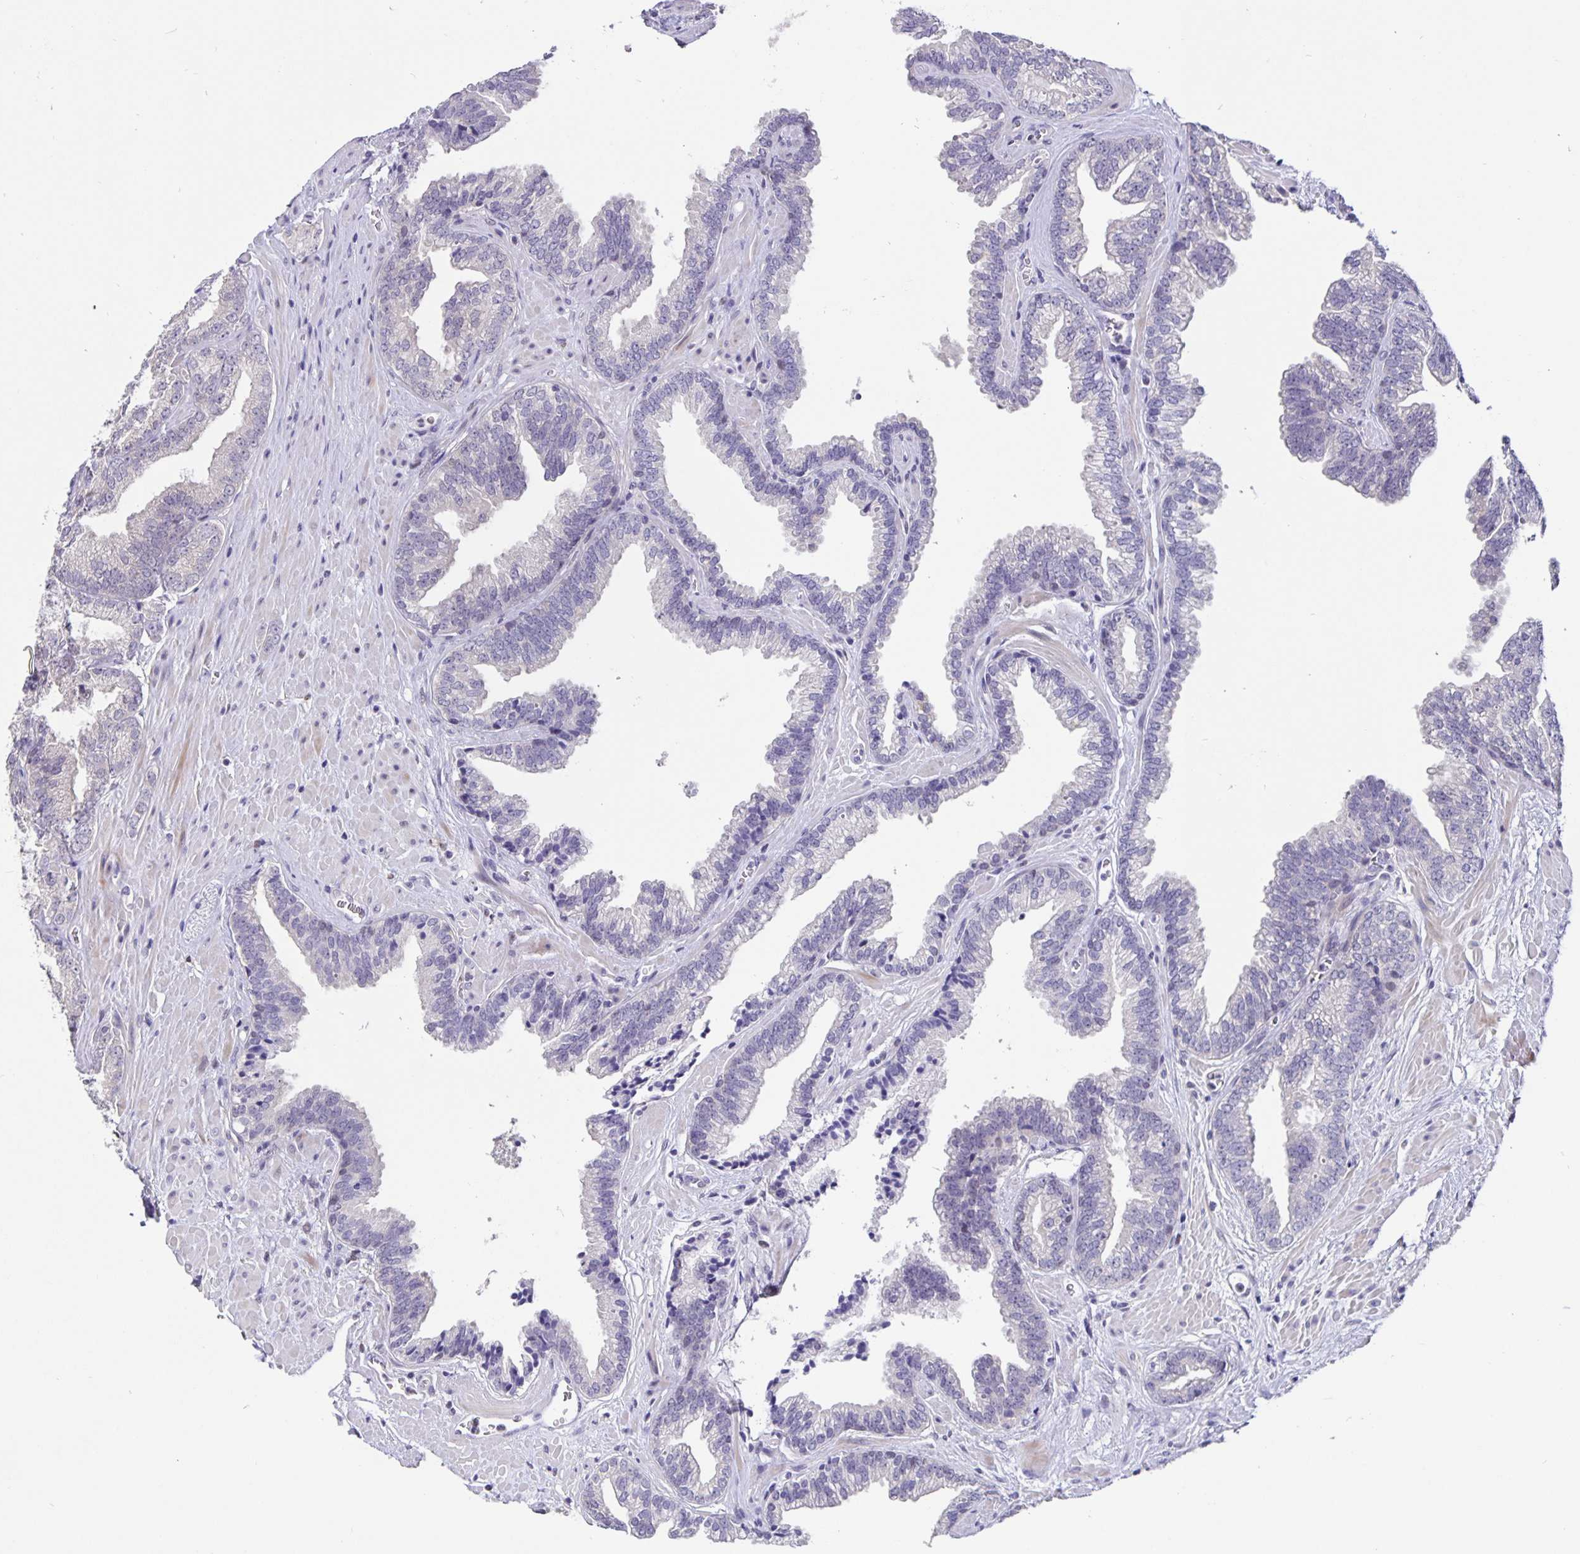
{"staining": {"intensity": "negative", "quantity": "none", "location": "none"}, "tissue": "prostate cancer", "cell_type": "Tumor cells", "image_type": "cancer", "snomed": [{"axis": "morphology", "description": "Adenocarcinoma, High grade"}, {"axis": "topography", "description": "Prostate"}], "caption": "IHC histopathology image of neoplastic tissue: prostate high-grade adenocarcinoma stained with DAB displays no significant protein expression in tumor cells.", "gene": "FOSL2", "patient": {"sex": "male", "age": 68}}